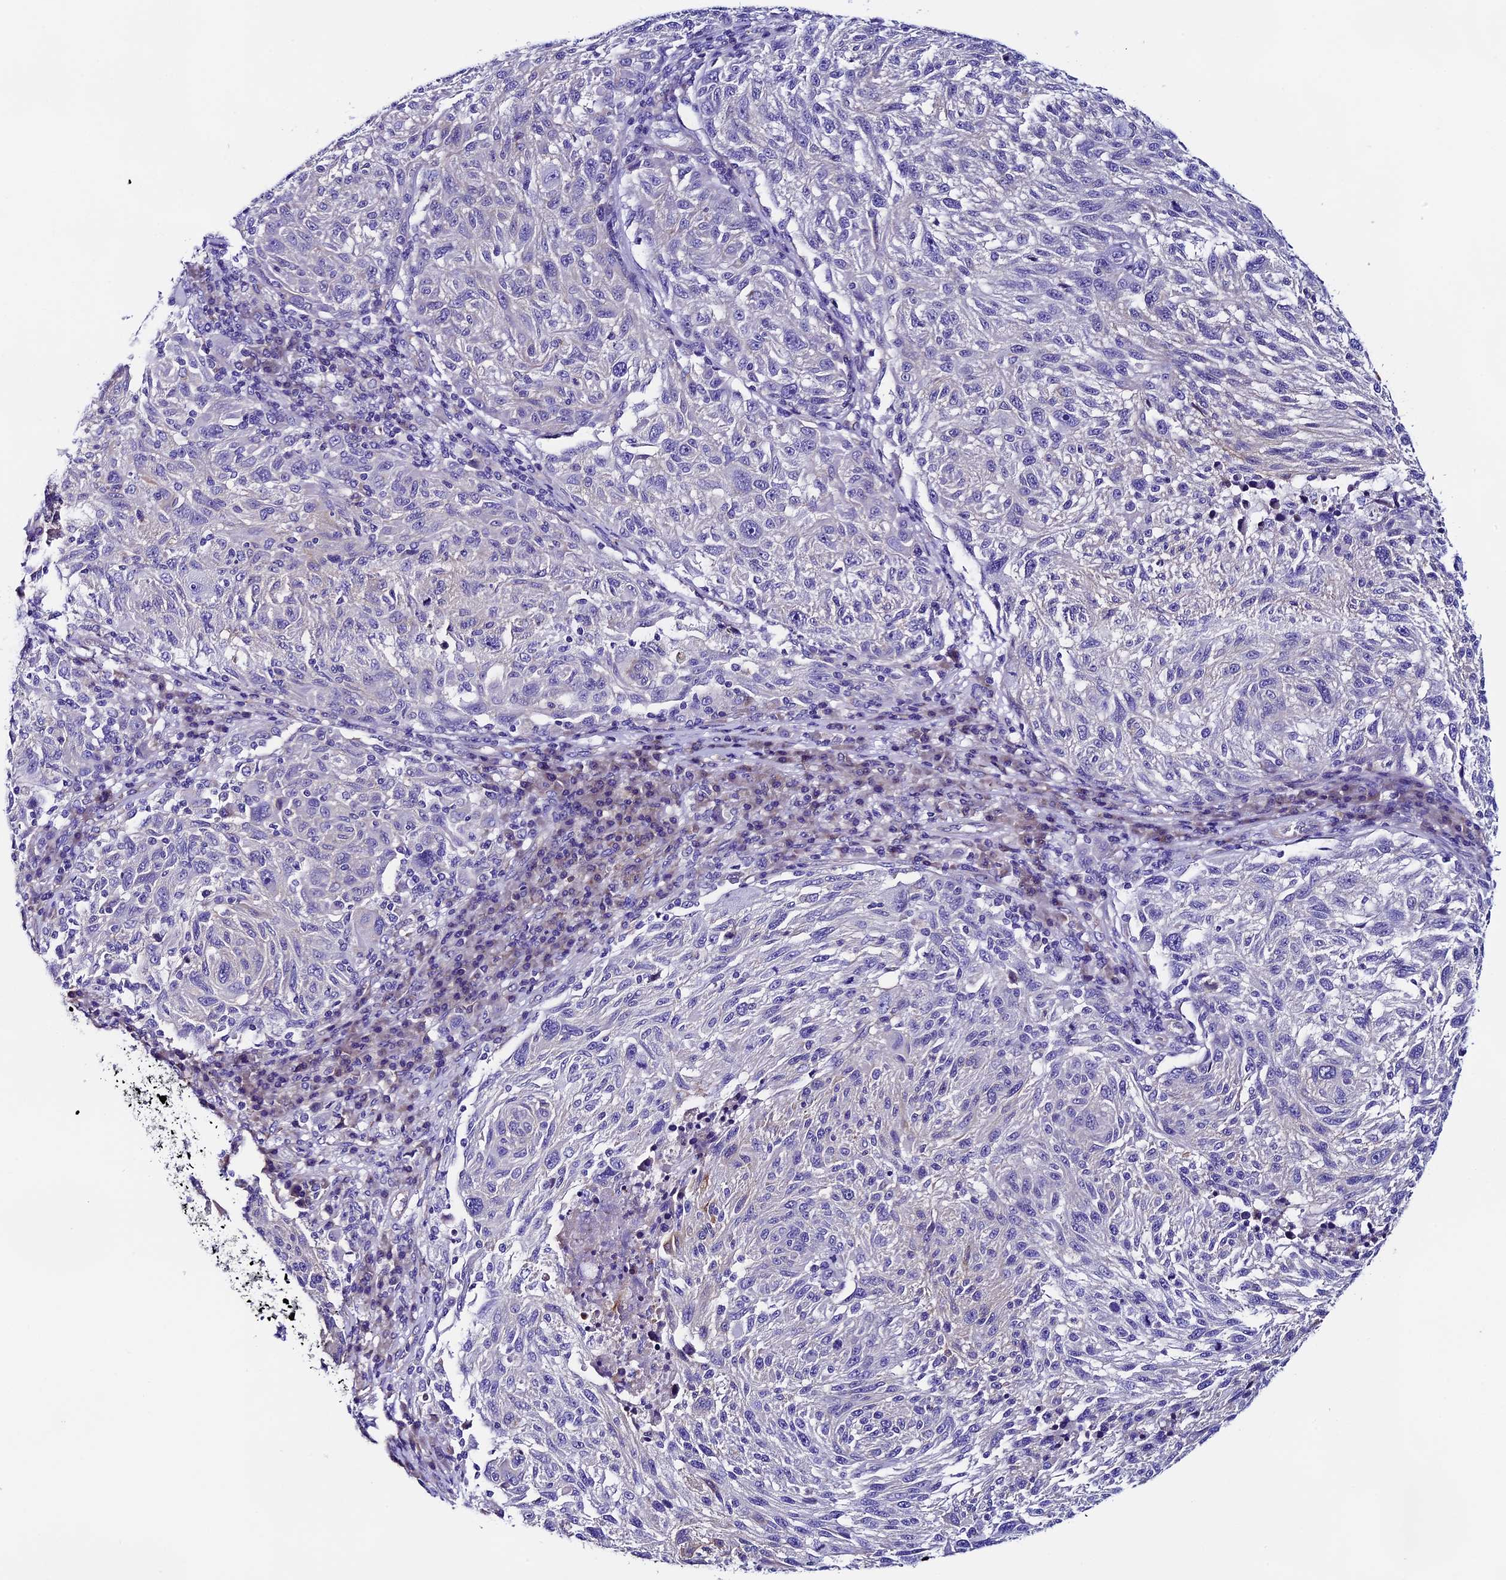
{"staining": {"intensity": "negative", "quantity": "none", "location": "none"}, "tissue": "melanoma", "cell_type": "Tumor cells", "image_type": "cancer", "snomed": [{"axis": "morphology", "description": "Malignant melanoma, NOS"}, {"axis": "topography", "description": "Skin"}], "caption": "High power microscopy image of an immunohistochemistry micrograph of melanoma, revealing no significant staining in tumor cells.", "gene": "COMTD1", "patient": {"sex": "male", "age": 53}}